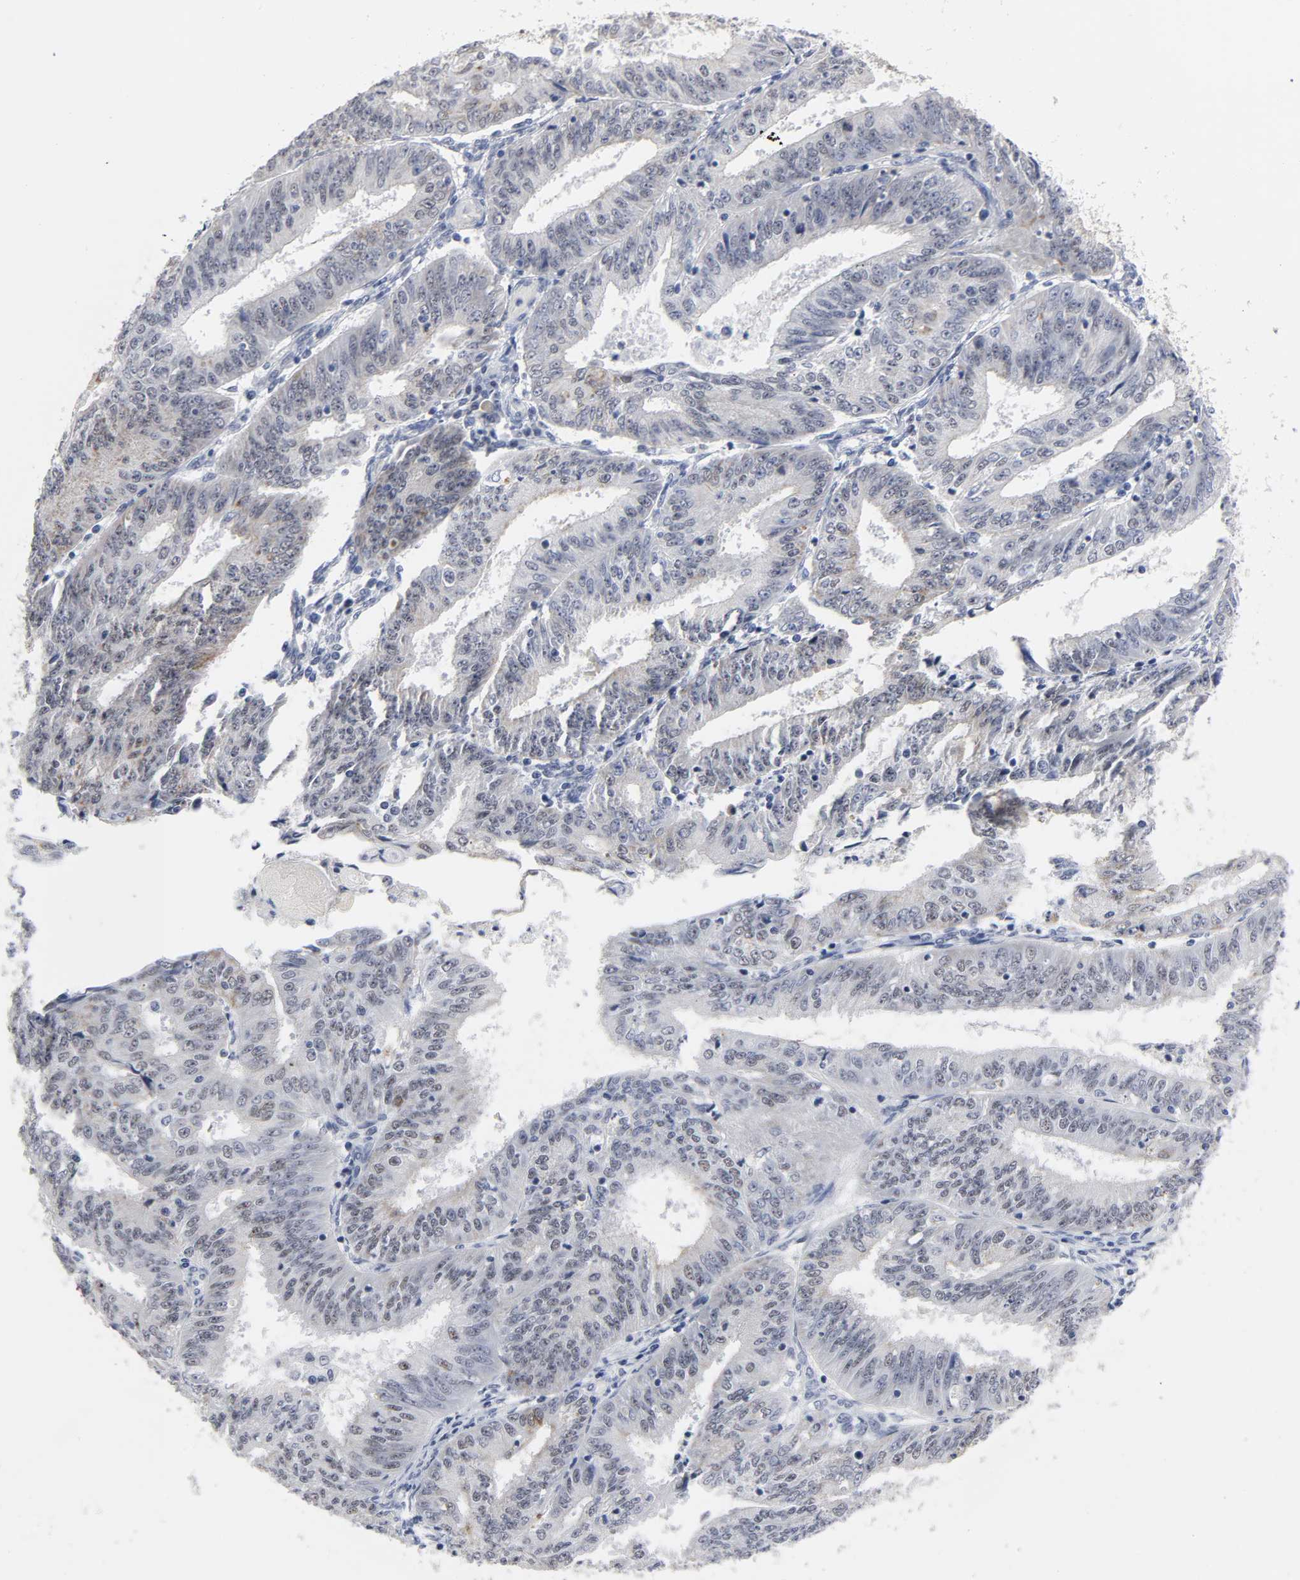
{"staining": {"intensity": "weak", "quantity": "<25%", "location": "cytoplasmic/membranous"}, "tissue": "endometrial cancer", "cell_type": "Tumor cells", "image_type": "cancer", "snomed": [{"axis": "morphology", "description": "Adenocarcinoma, NOS"}, {"axis": "topography", "description": "Endometrium"}], "caption": "DAB immunohistochemical staining of endometrial cancer reveals no significant staining in tumor cells.", "gene": "GRHL2", "patient": {"sex": "female", "age": 42}}